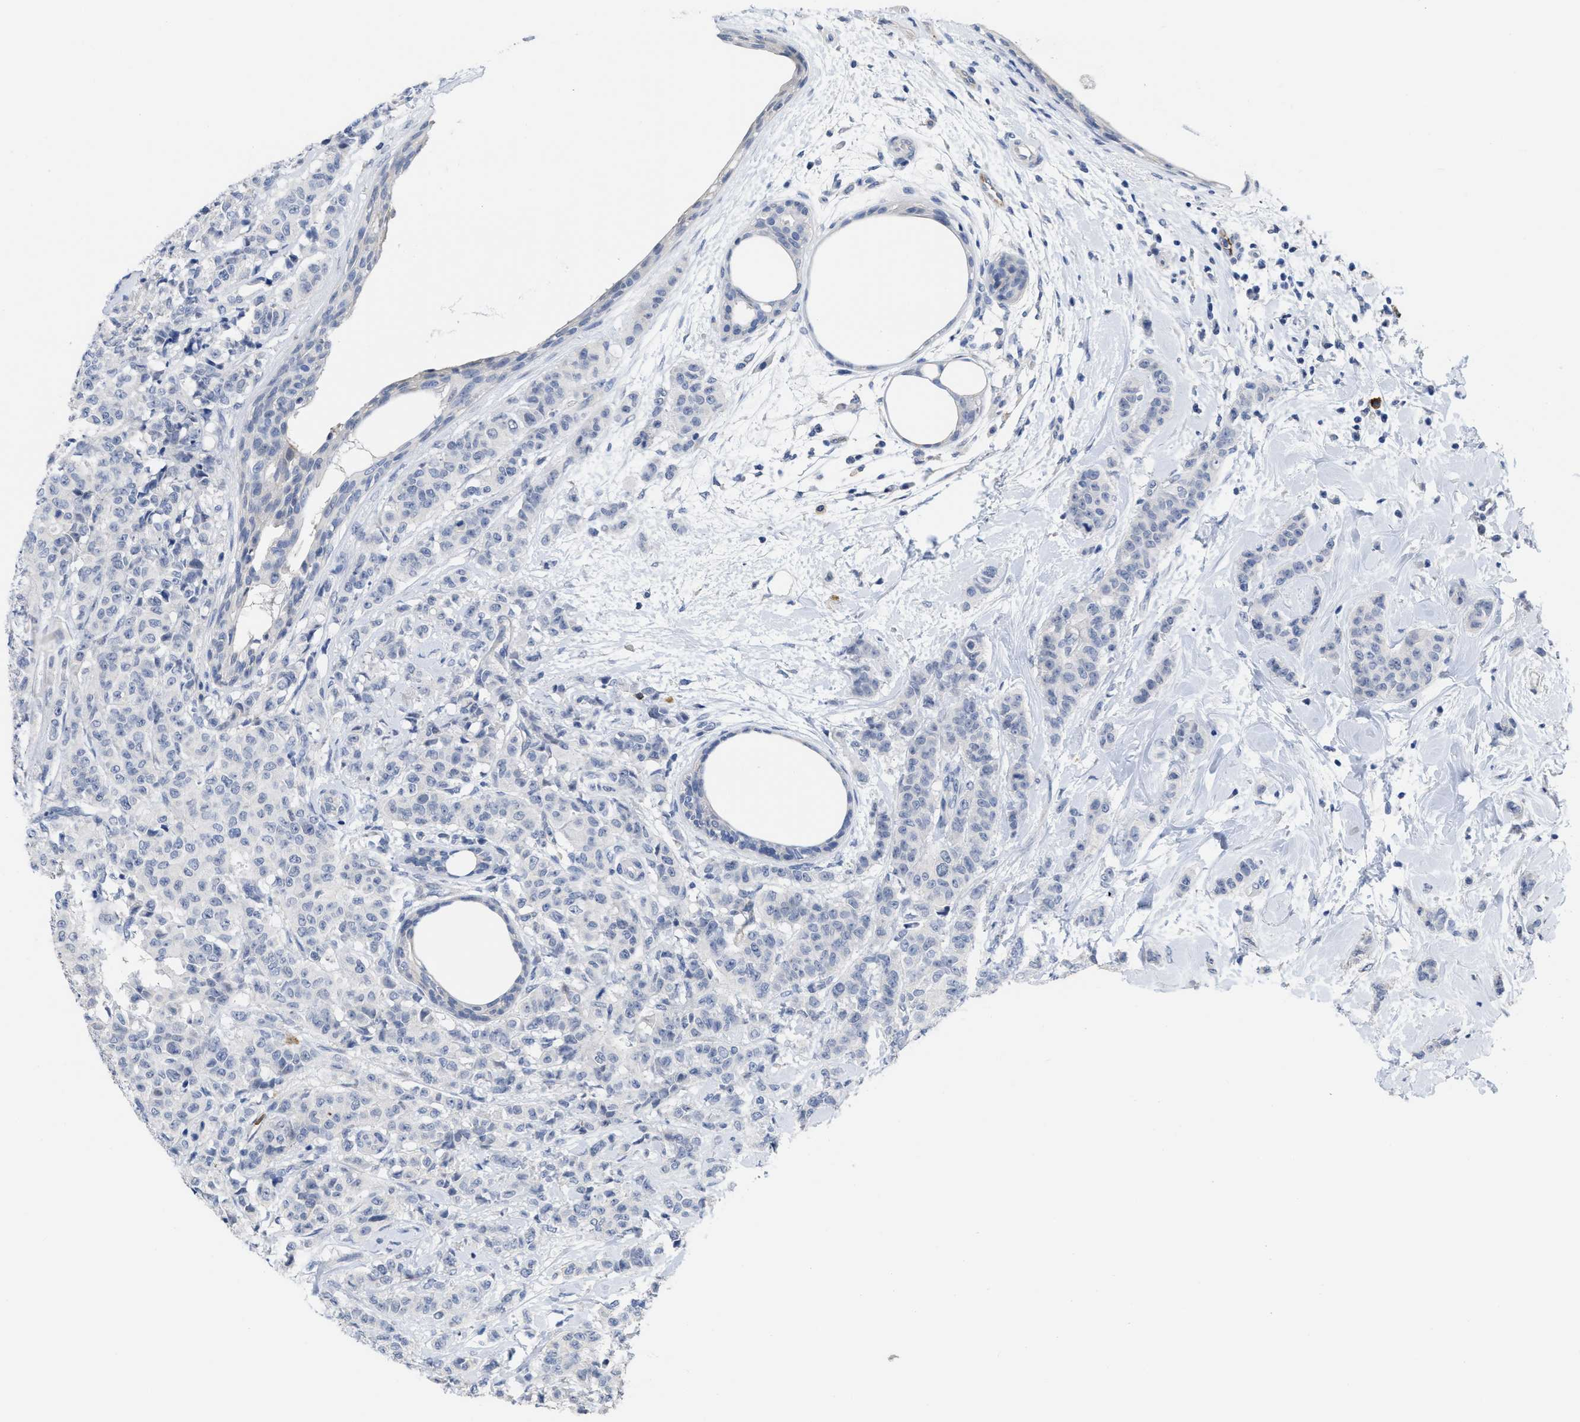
{"staining": {"intensity": "negative", "quantity": "none", "location": "none"}, "tissue": "breast cancer", "cell_type": "Tumor cells", "image_type": "cancer", "snomed": [{"axis": "morphology", "description": "Normal tissue, NOS"}, {"axis": "morphology", "description": "Duct carcinoma"}, {"axis": "topography", "description": "Breast"}], "caption": "Breast cancer (infiltrating ductal carcinoma) was stained to show a protein in brown. There is no significant staining in tumor cells.", "gene": "ACKR1", "patient": {"sex": "female", "age": 40}}